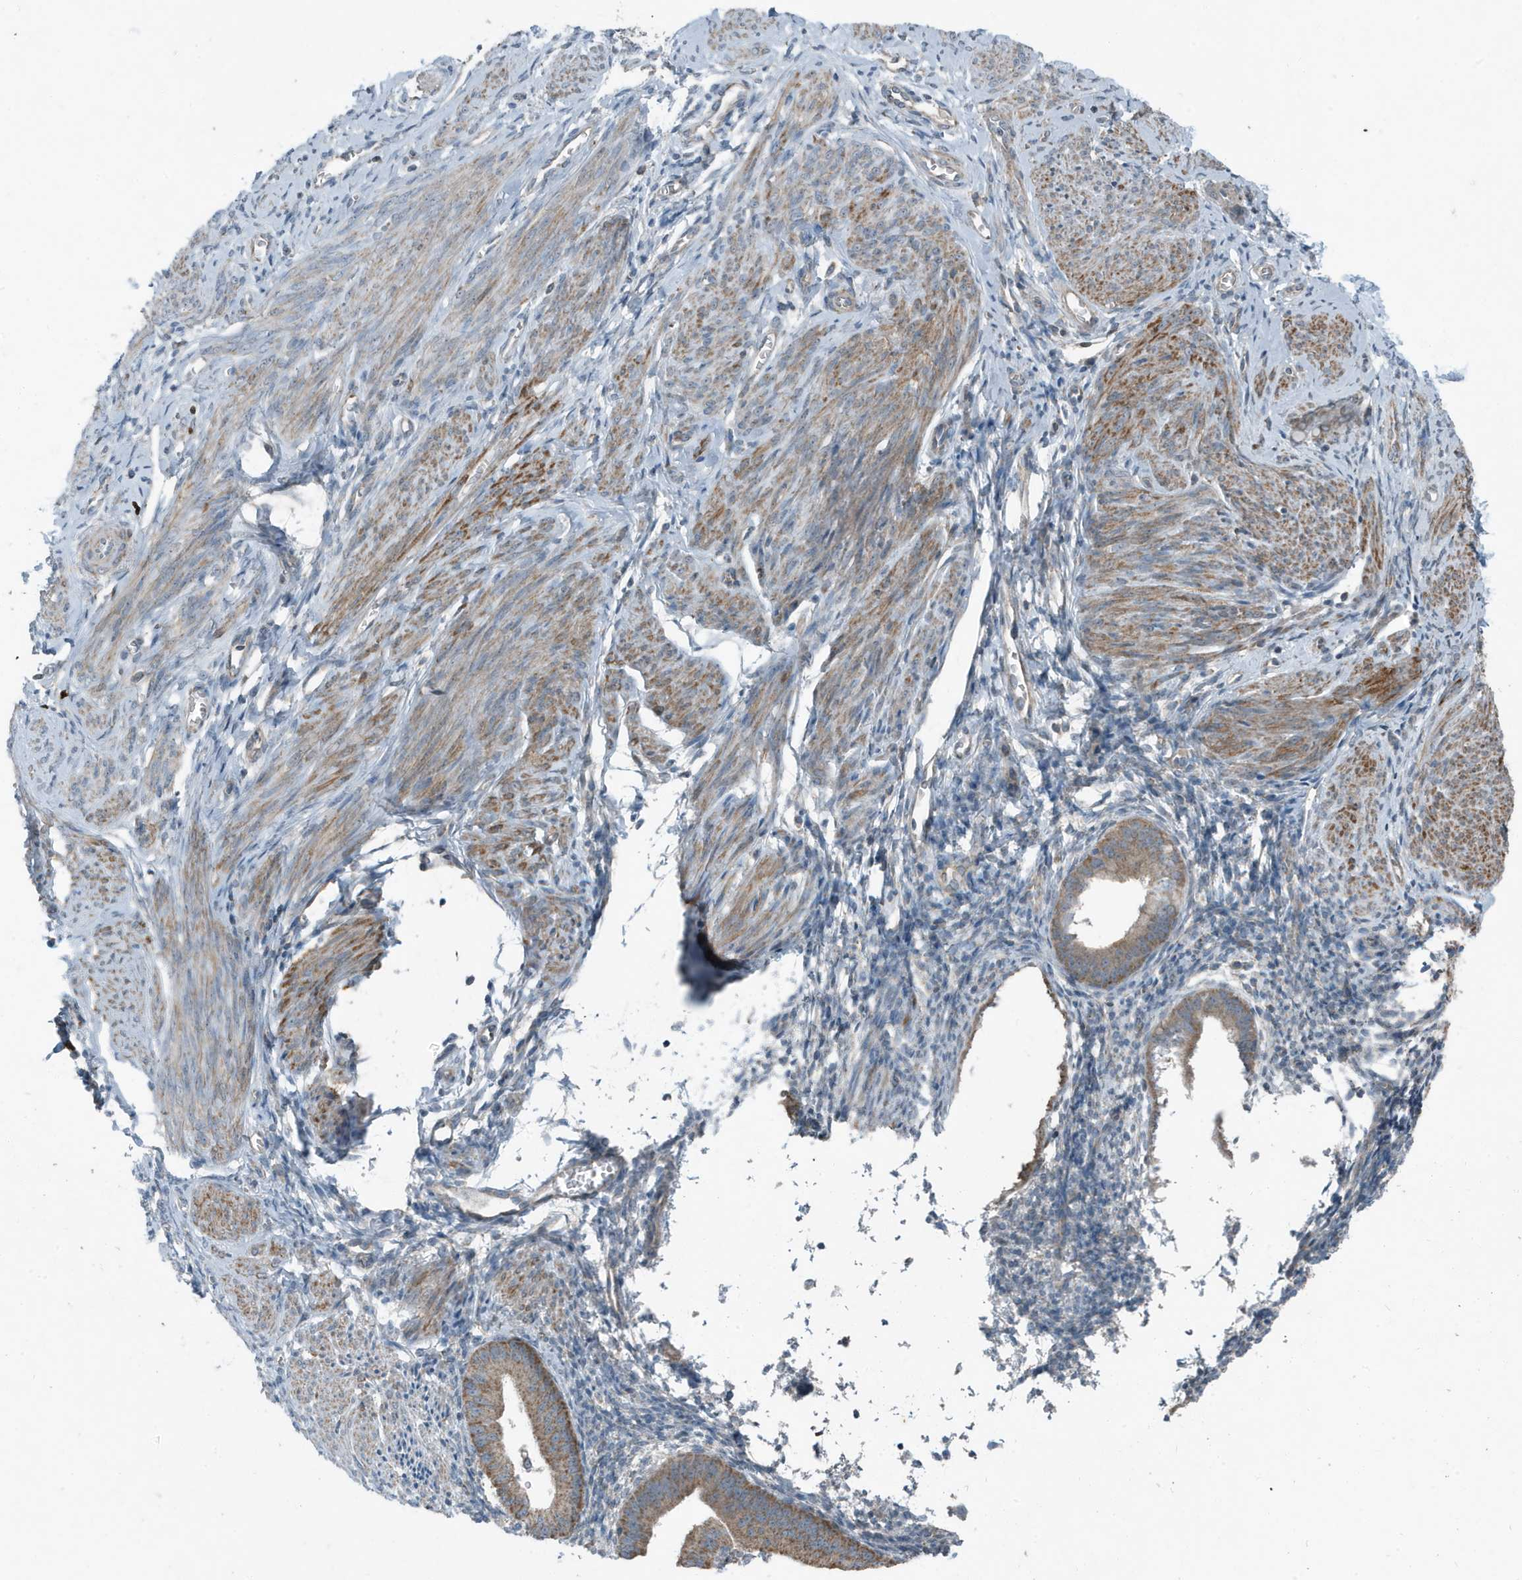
{"staining": {"intensity": "negative", "quantity": "none", "location": "none"}, "tissue": "endometrium", "cell_type": "Cells in endometrial stroma", "image_type": "normal", "snomed": [{"axis": "morphology", "description": "Normal tissue, NOS"}, {"axis": "topography", "description": "Uterus"}, {"axis": "topography", "description": "Endometrium"}], "caption": "Photomicrograph shows no significant protein expression in cells in endometrial stroma of benign endometrium. Nuclei are stained in blue.", "gene": "MT", "patient": {"sex": "female", "age": 48}}